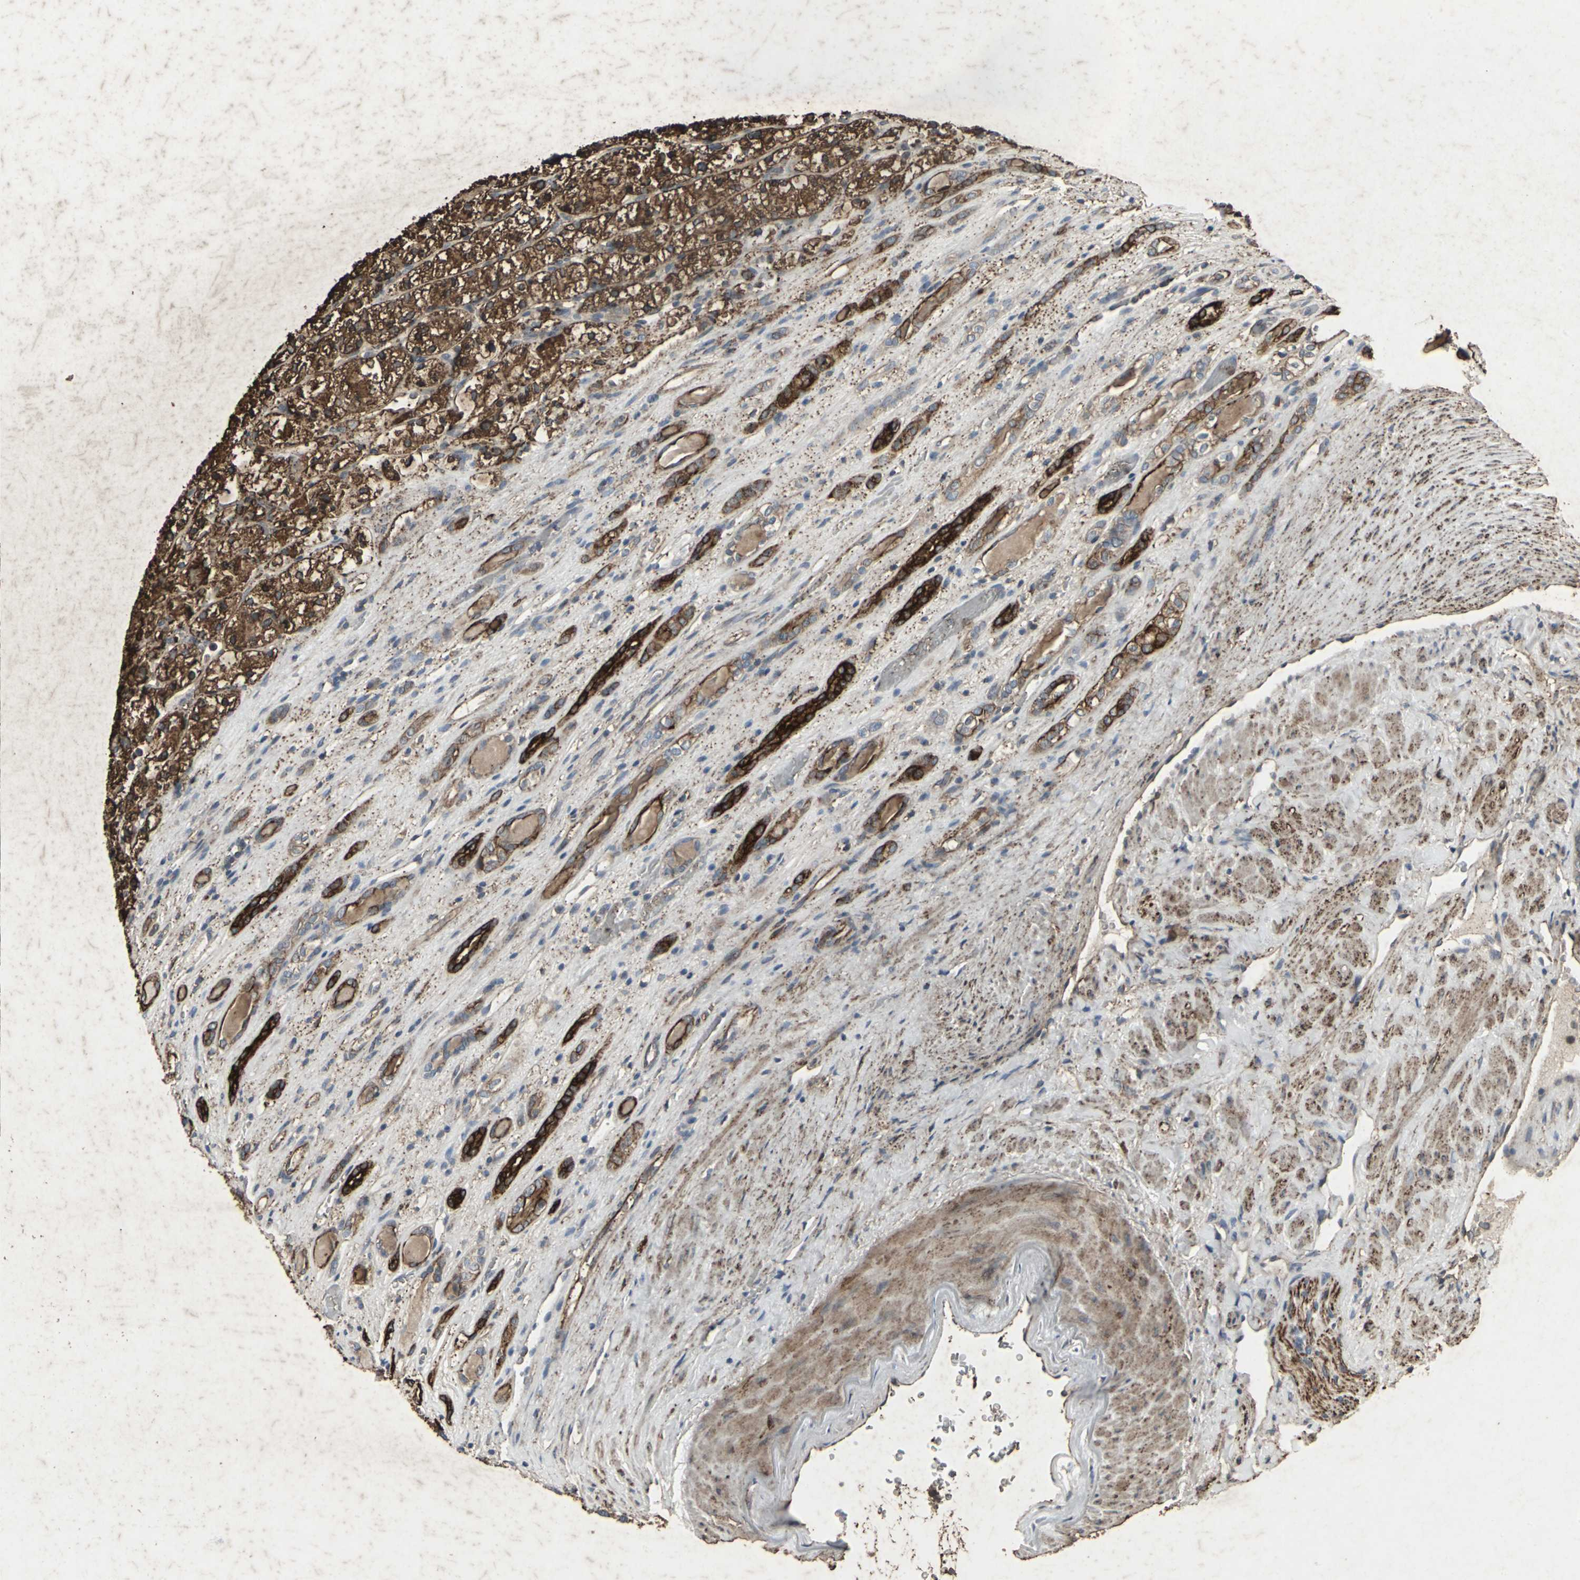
{"staining": {"intensity": "strong", "quantity": ">75%", "location": "cytoplasmic/membranous"}, "tissue": "renal cancer", "cell_type": "Tumor cells", "image_type": "cancer", "snomed": [{"axis": "morphology", "description": "Adenocarcinoma, NOS"}, {"axis": "topography", "description": "Kidney"}], "caption": "Immunohistochemistry staining of renal adenocarcinoma, which demonstrates high levels of strong cytoplasmic/membranous positivity in approximately >75% of tumor cells indicating strong cytoplasmic/membranous protein staining. The staining was performed using DAB (3,3'-diaminobenzidine) (brown) for protein detection and nuclei were counterstained in hematoxylin (blue).", "gene": "CCR9", "patient": {"sex": "female", "age": 60}}